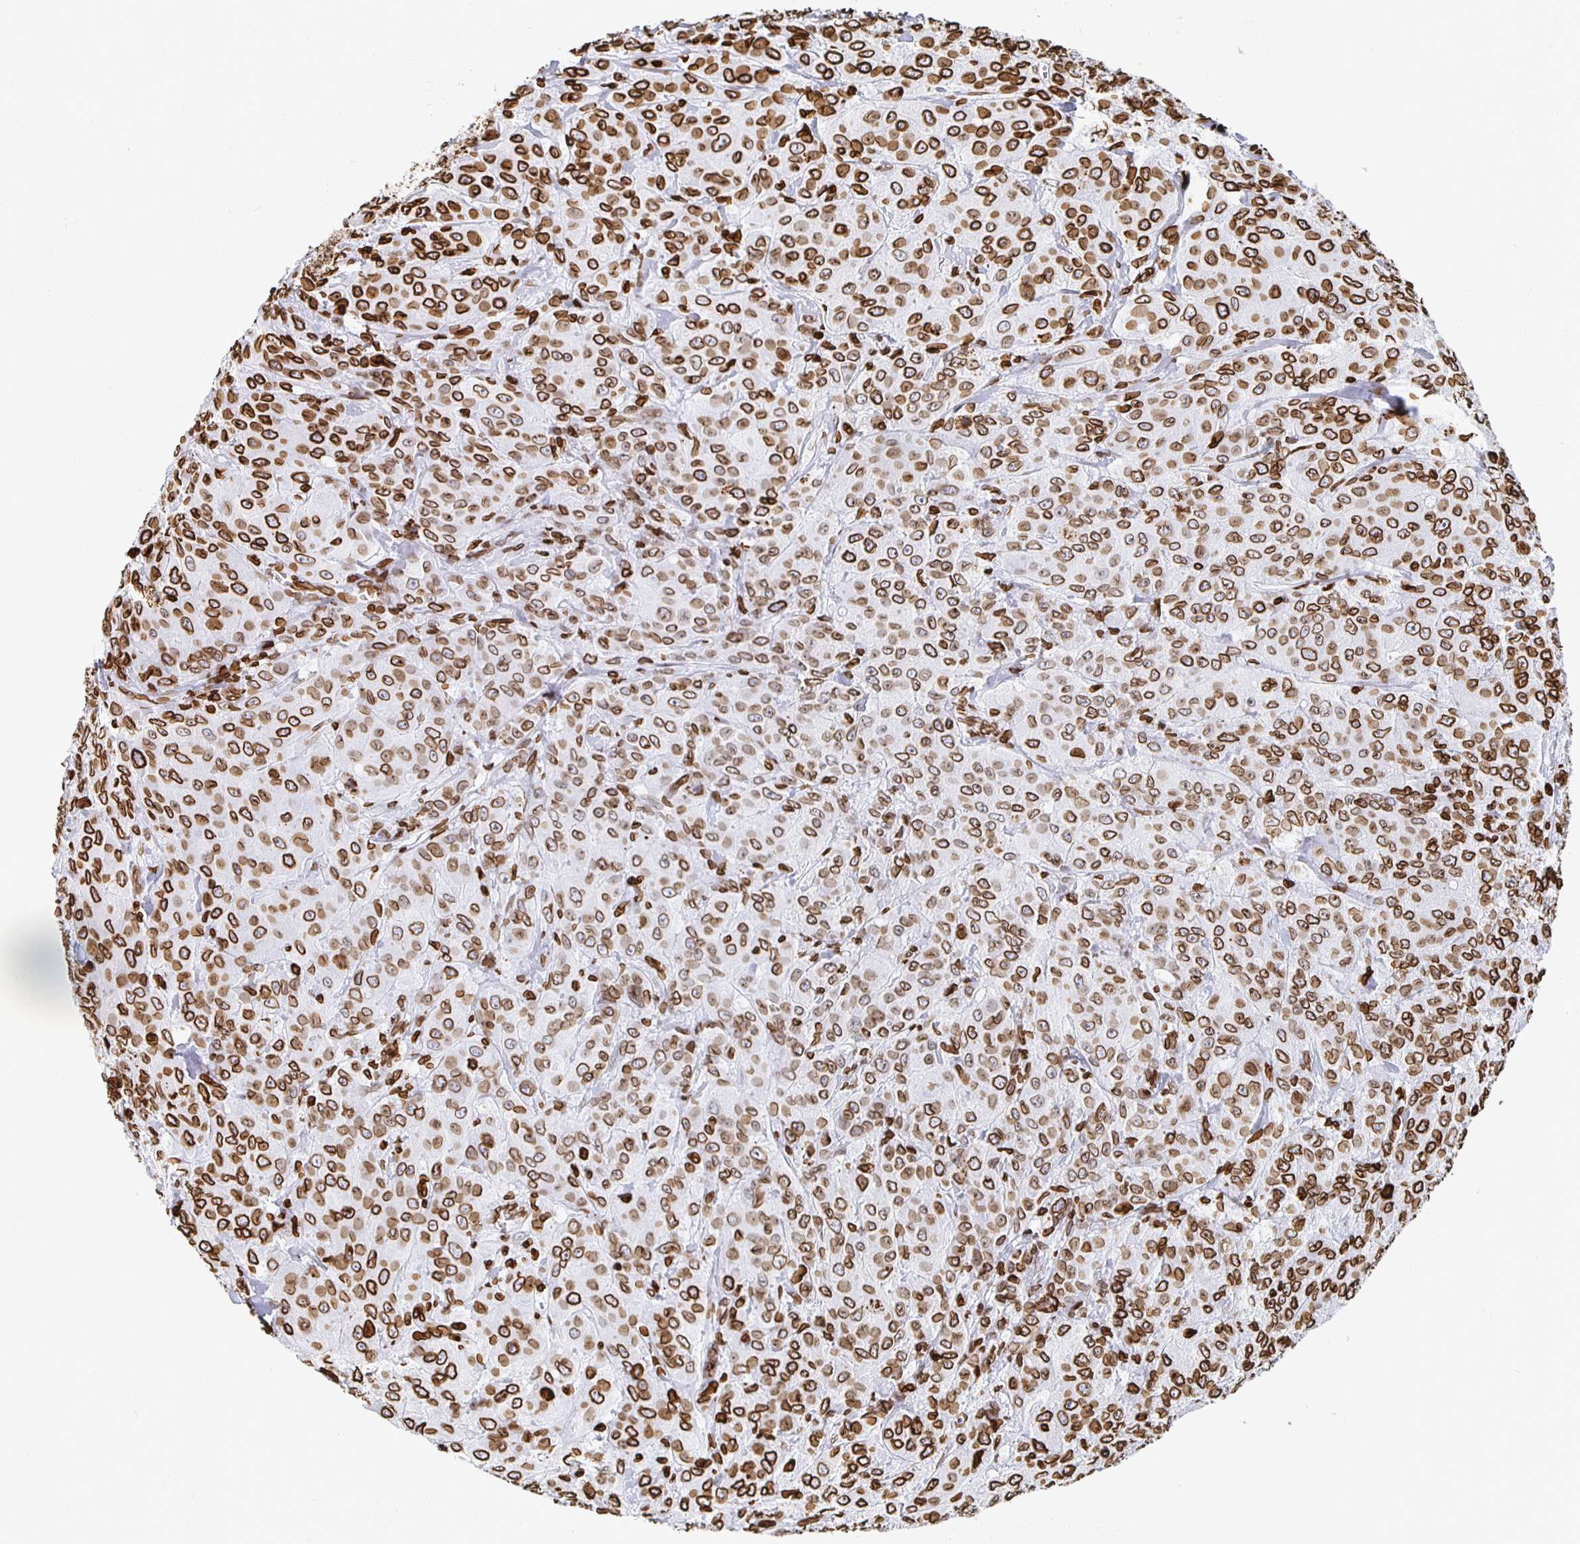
{"staining": {"intensity": "moderate", "quantity": ">75%", "location": "cytoplasmic/membranous,nuclear"}, "tissue": "breast cancer", "cell_type": "Tumor cells", "image_type": "cancer", "snomed": [{"axis": "morphology", "description": "Normal tissue, NOS"}, {"axis": "morphology", "description": "Duct carcinoma"}, {"axis": "topography", "description": "Breast"}], "caption": "Immunohistochemical staining of human infiltrating ductal carcinoma (breast) reveals moderate cytoplasmic/membranous and nuclear protein expression in approximately >75% of tumor cells.", "gene": "LMNB1", "patient": {"sex": "female", "age": 43}}